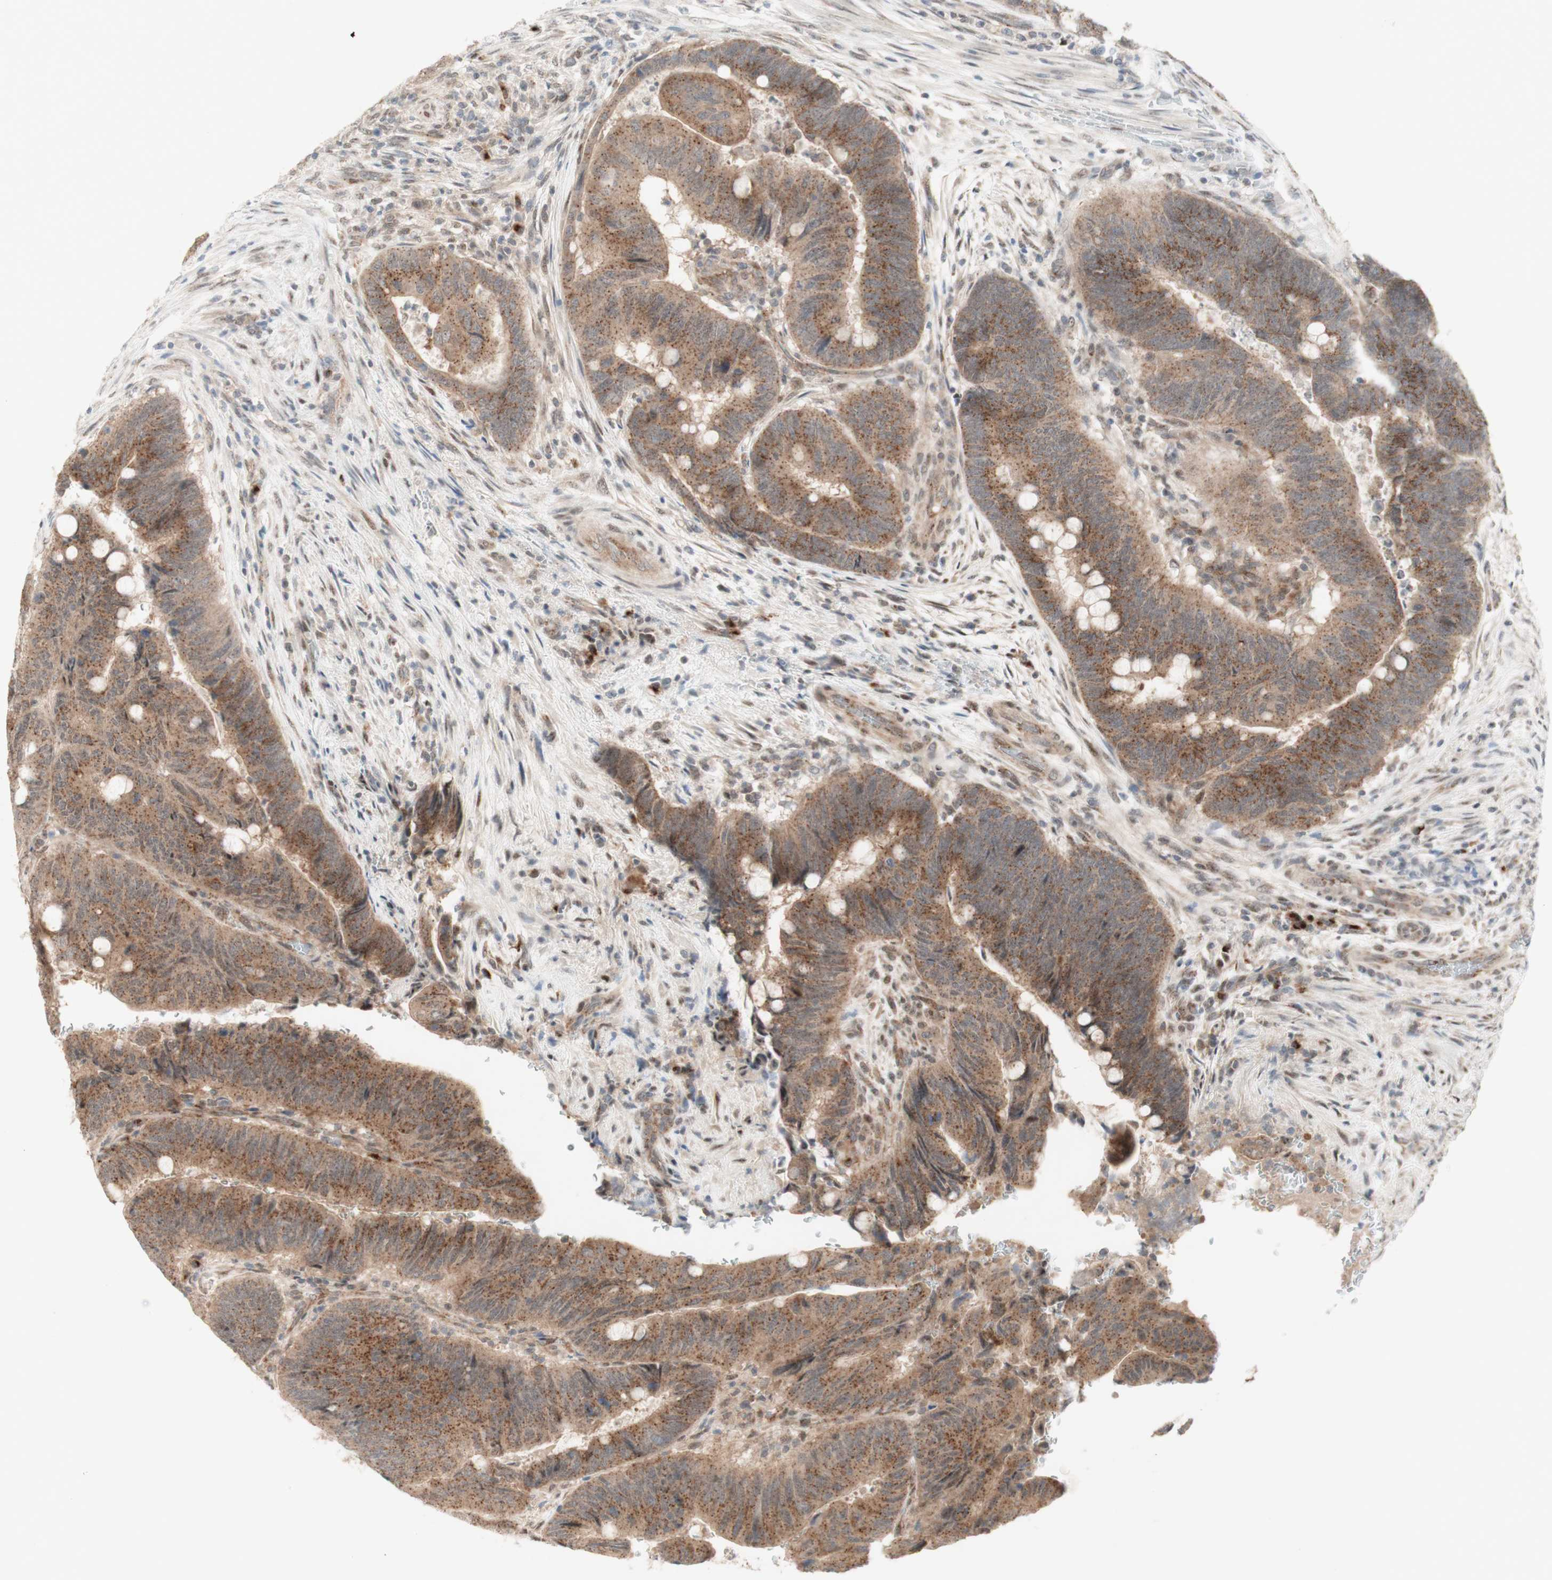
{"staining": {"intensity": "moderate", "quantity": ">75%", "location": "cytoplasmic/membranous"}, "tissue": "colorectal cancer", "cell_type": "Tumor cells", "image_type": "cancer", "snomed": [{"axis": "morphology", "description": "Normal tissue, NOS"}, {"axis": "morphology", "description": "Adenocarcinoma, NOS"}, {"axis": "topography", "description": "Rectum"}, {"axis": "topography", "description": "Peripheral nerve tissue"}], "caption": "DAB immunohistochemical staining of colorectal adenocarcinoma shows moderate cytoplasmic/membranous protein staining in approximately >75% of tumor cells.", "gene": "CYLD", "patient": {"sex": "male", "age": 92}}